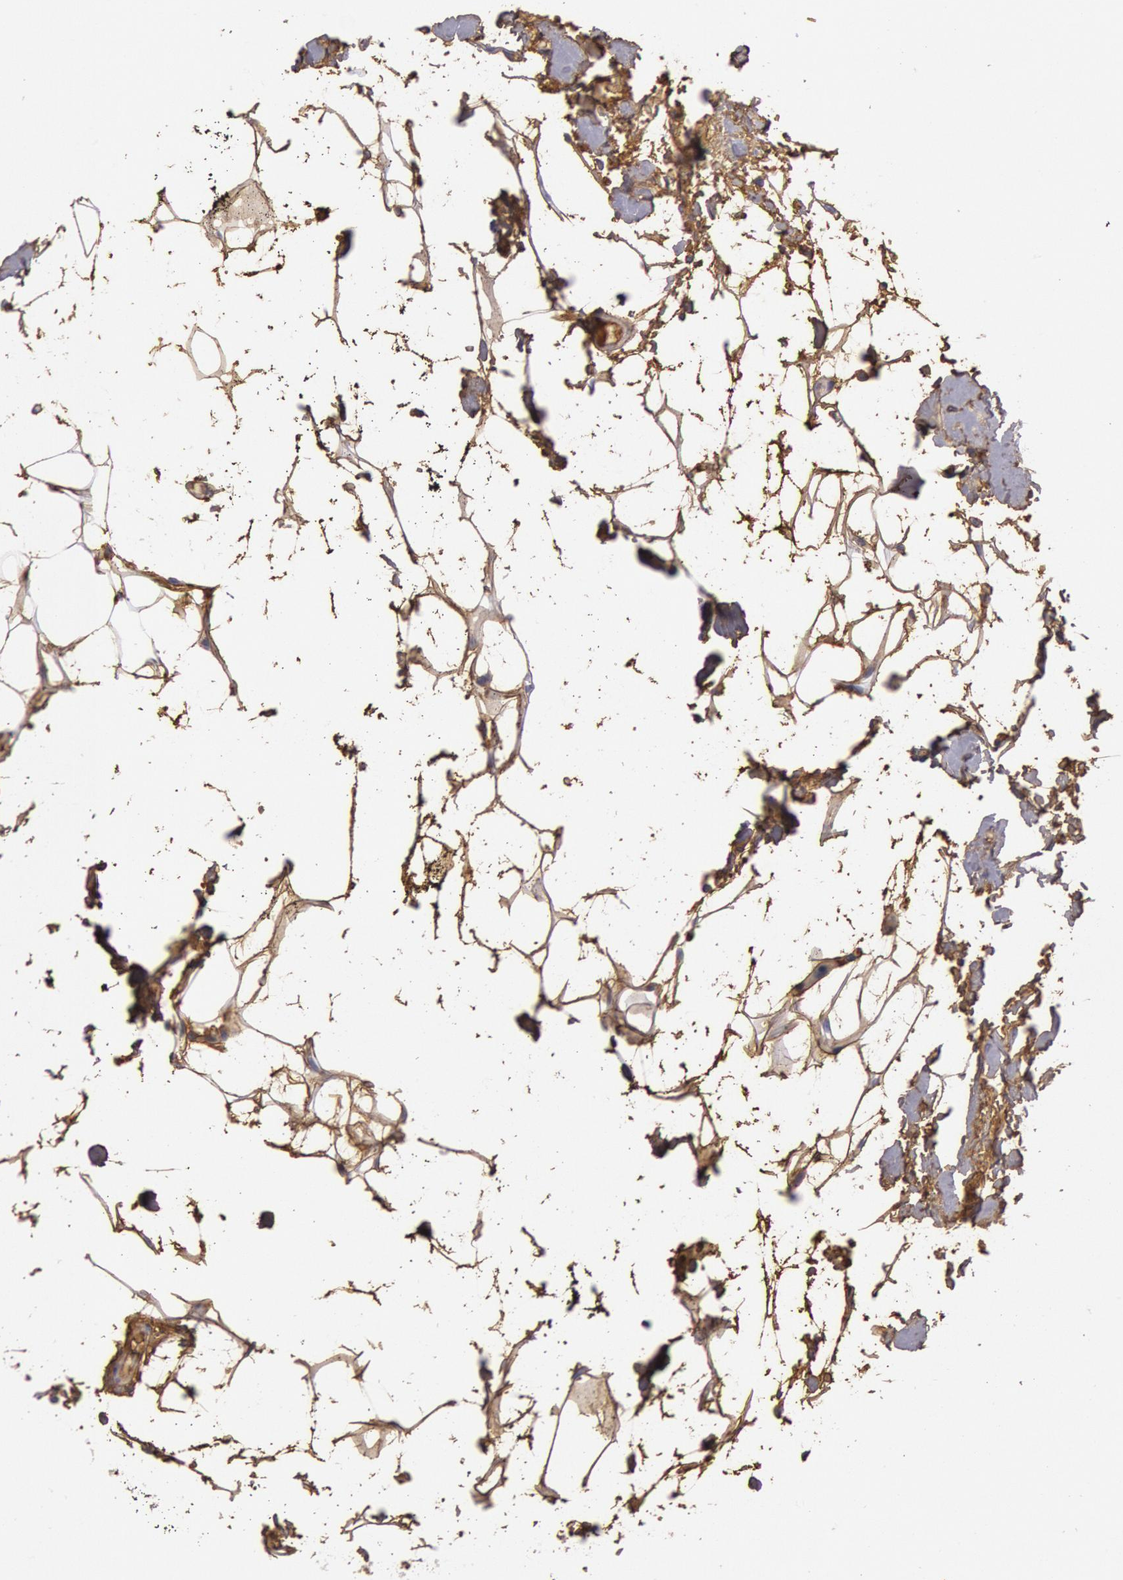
{"staining": {"intensity": "moderate", "quantity": "25%-75%", "location": "cytoplasmic/membranous"}, "tissue": "breast cancer", "cell_type": "Tumor cells", "image_type": "cancer", "snomed": [{"axis": "morphology", "description": "Duct carcinoma"}, {"axis": "topography", "description": "Breast"}], "caption": "Invasive ductal carcinoma (breast) tissue exhibits moderate cytoplasmic/membranous positivity in approximately 25%-75% of tumor cells", "gene": "IGHG1", "patient": {"sex": "female", "age": 72}}